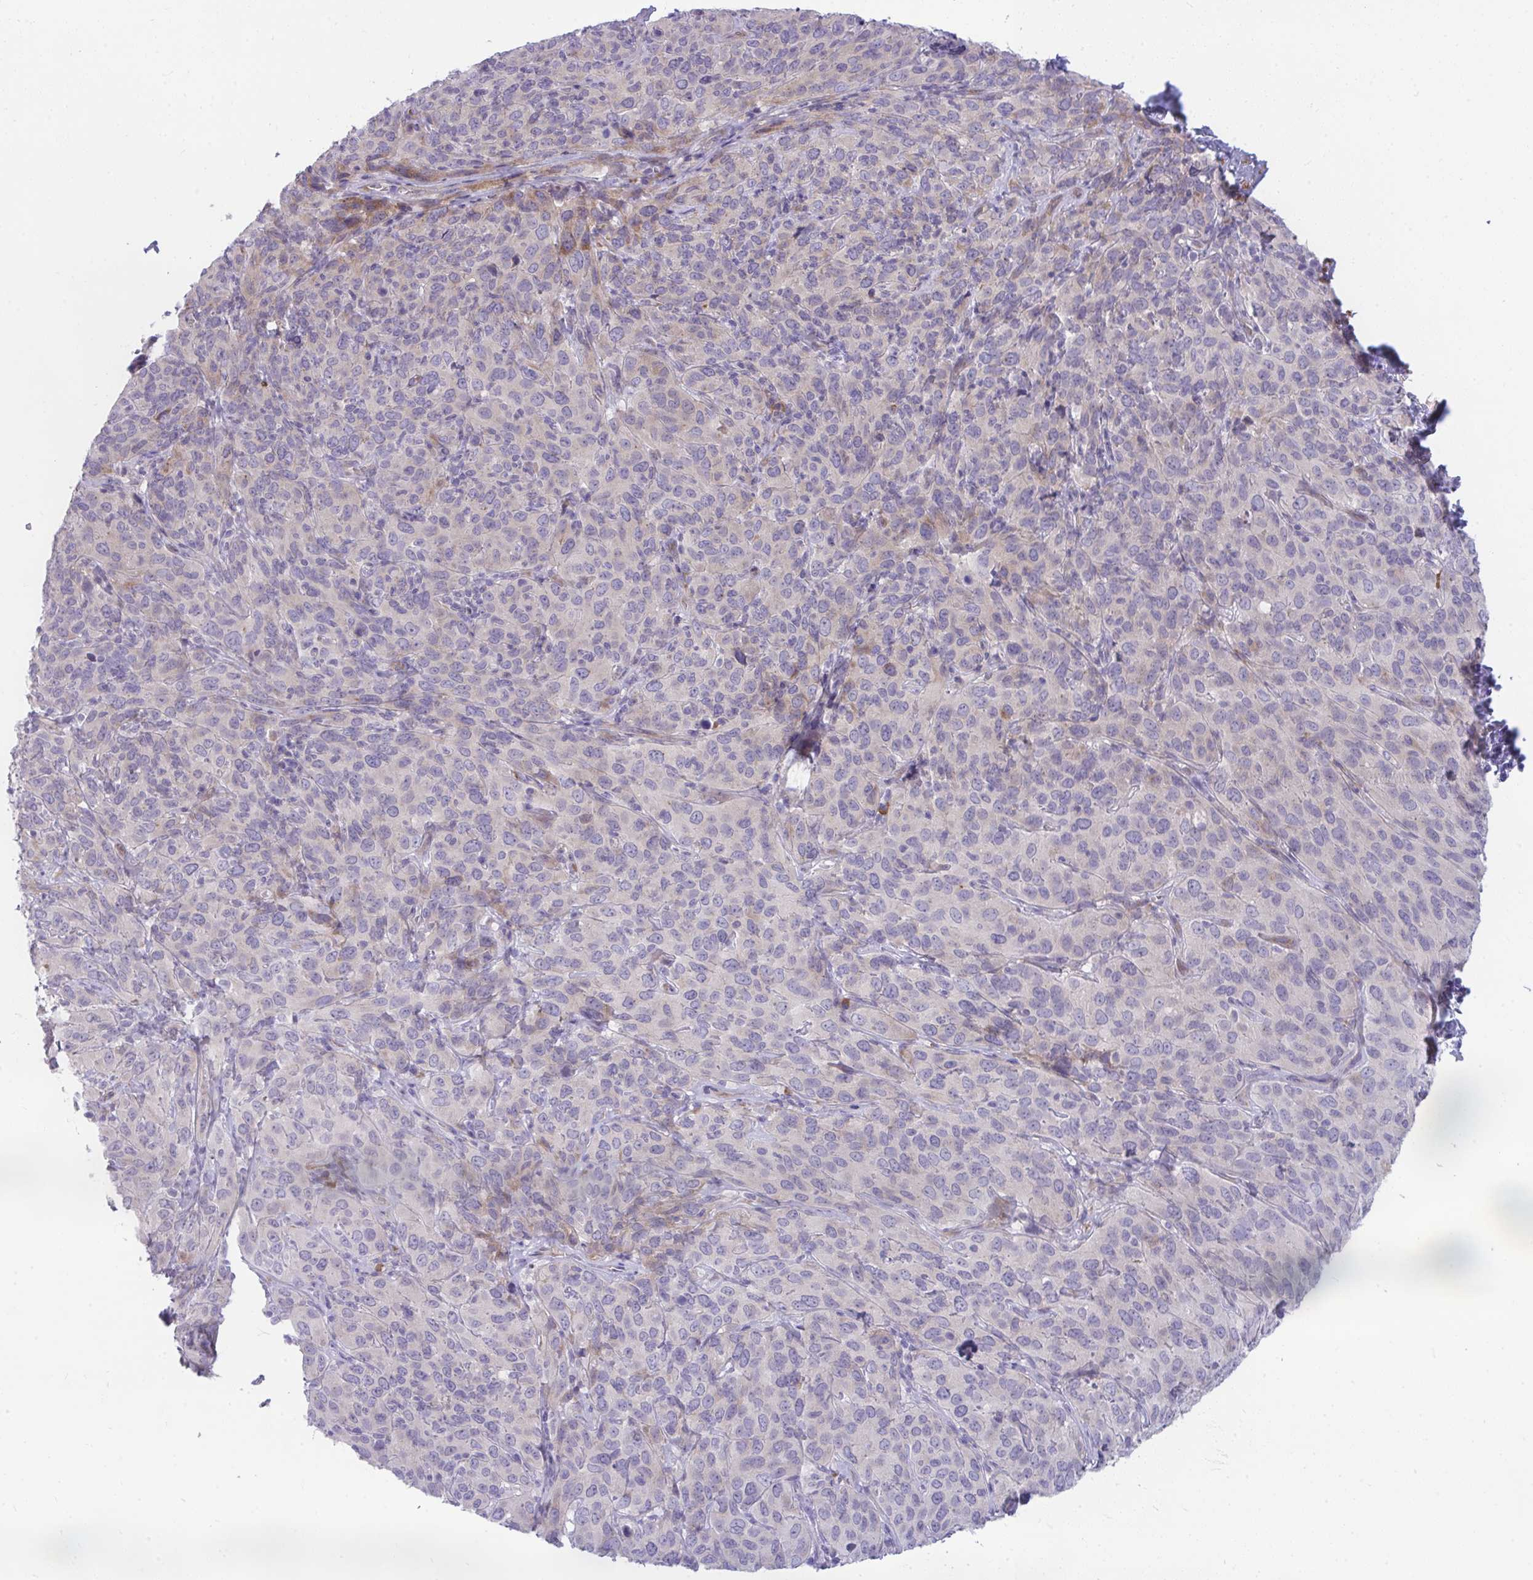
{"staining": {"intensity": "negative", "quantity": "none", "location": "none"}, "tissue": "cervical cancer", "cell_type": "Tumor cells", "image_type": "cancer", "snomed": [{"axis": "morphology", "description": "Squamous cell carcinoma, NOS"}, {"axis": "topography", "description": "Cervix"}], "caption": "Tumor cells are negative for brown protein staining in cervical cancer (squamous cell carcinoma). (Immunohistochemistry (ihc), brightfield microscopy, high magnification).", "gene": "PIGZ", "patient": {"sex": "female", "age": 51}}